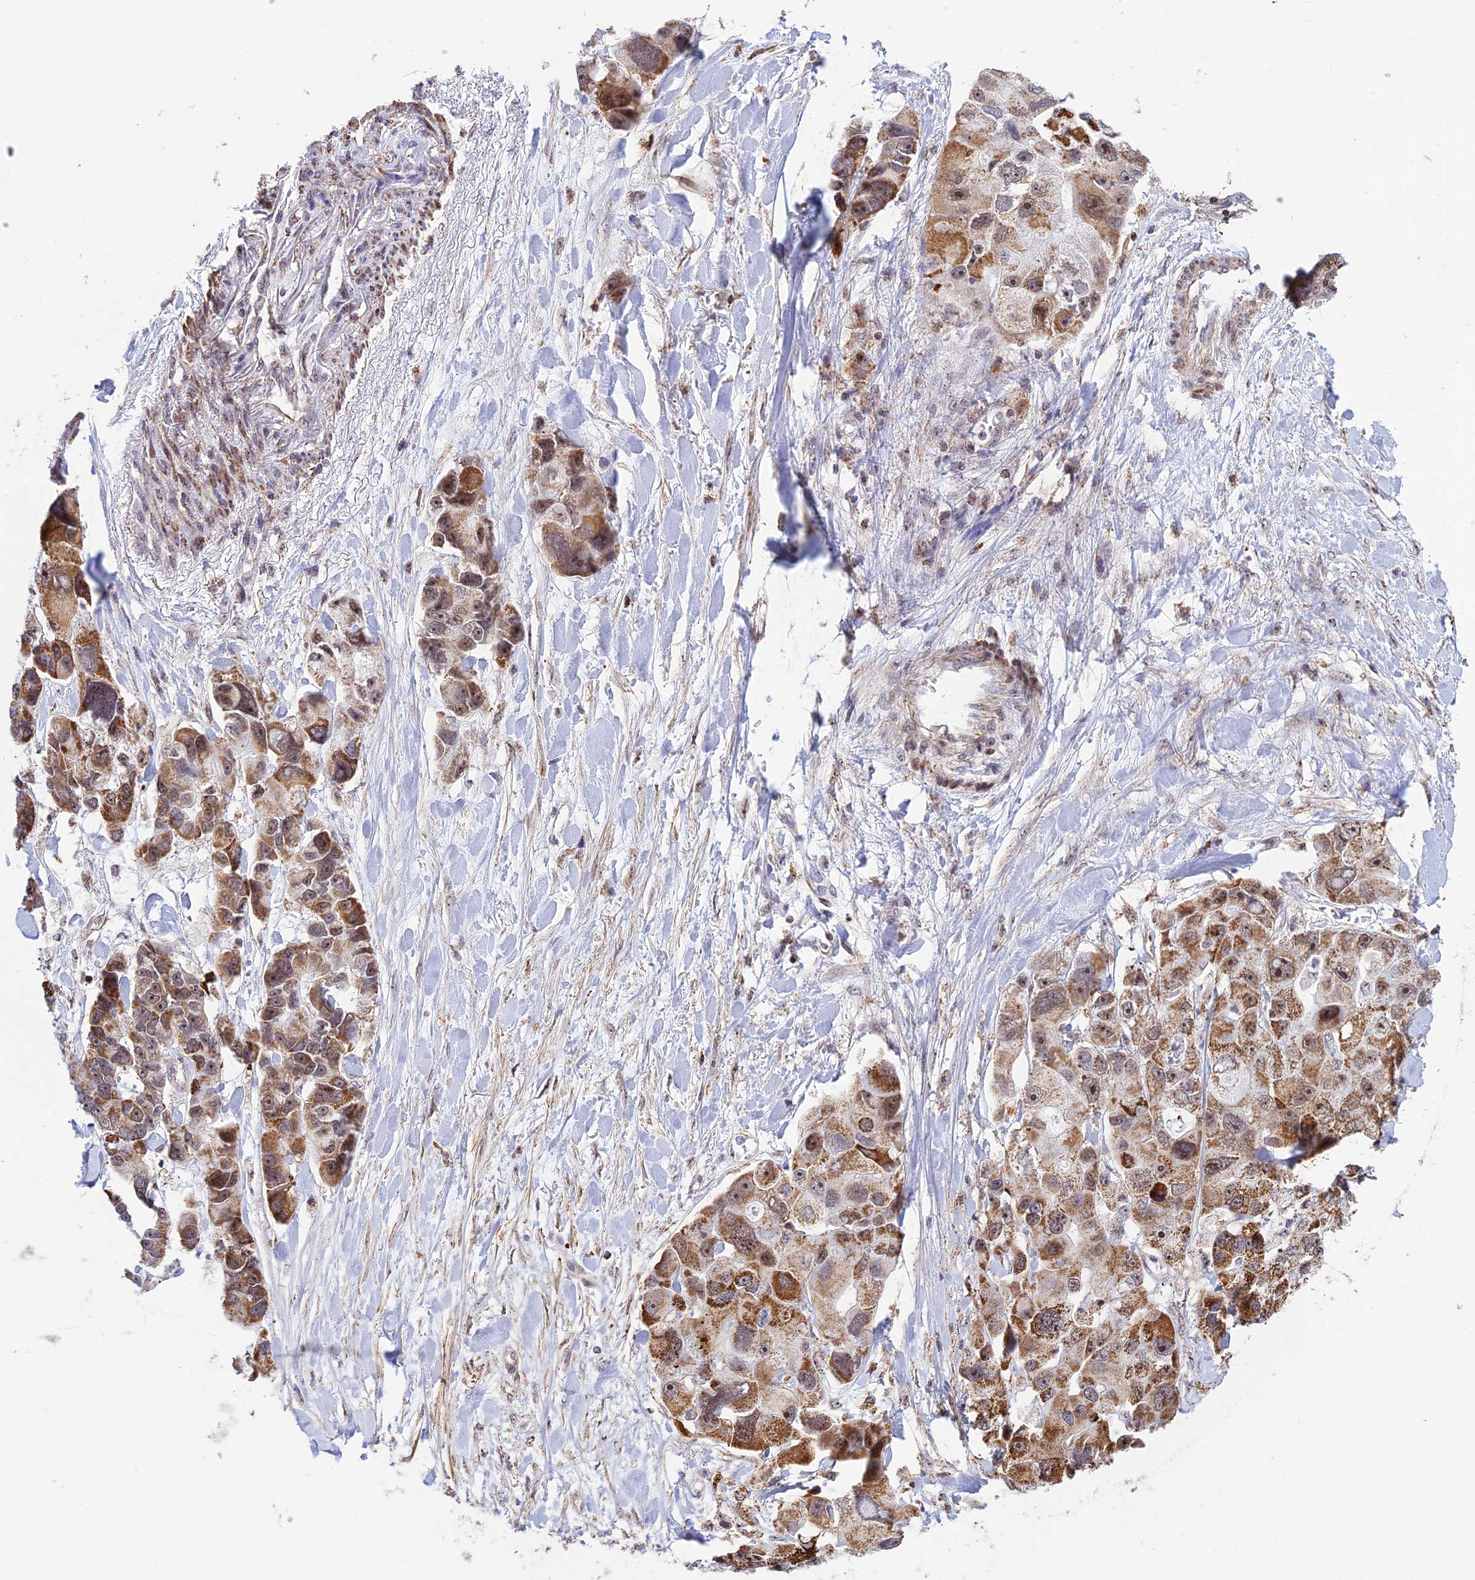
{"staining": {"intensity": "moderate", "quantity": "25%-75%", "location": "cytoplasmic/membranous"}, "tissue": "lung cancer", "cell_type": "Tumor cells", "image_type": "cancer", "snomed": [{"axis": "morphology", "description": "Adenocarcinoma, NOS"}, {"axis": "topography", "description": "Lung"}], "caption": "High-magnification brightfield microscopy of lung adenocarcinoma stained with DAB (3,3'-diaminobenzidine) (brown) and counterstained with hematoxylin (blue). tumor cells exhibit moderate cytoplasmic/membranous positivity is identified in approximately25%-75% of cells.", "gene": "POLR1G", "patient": {"sex": "female", "age": 54}}